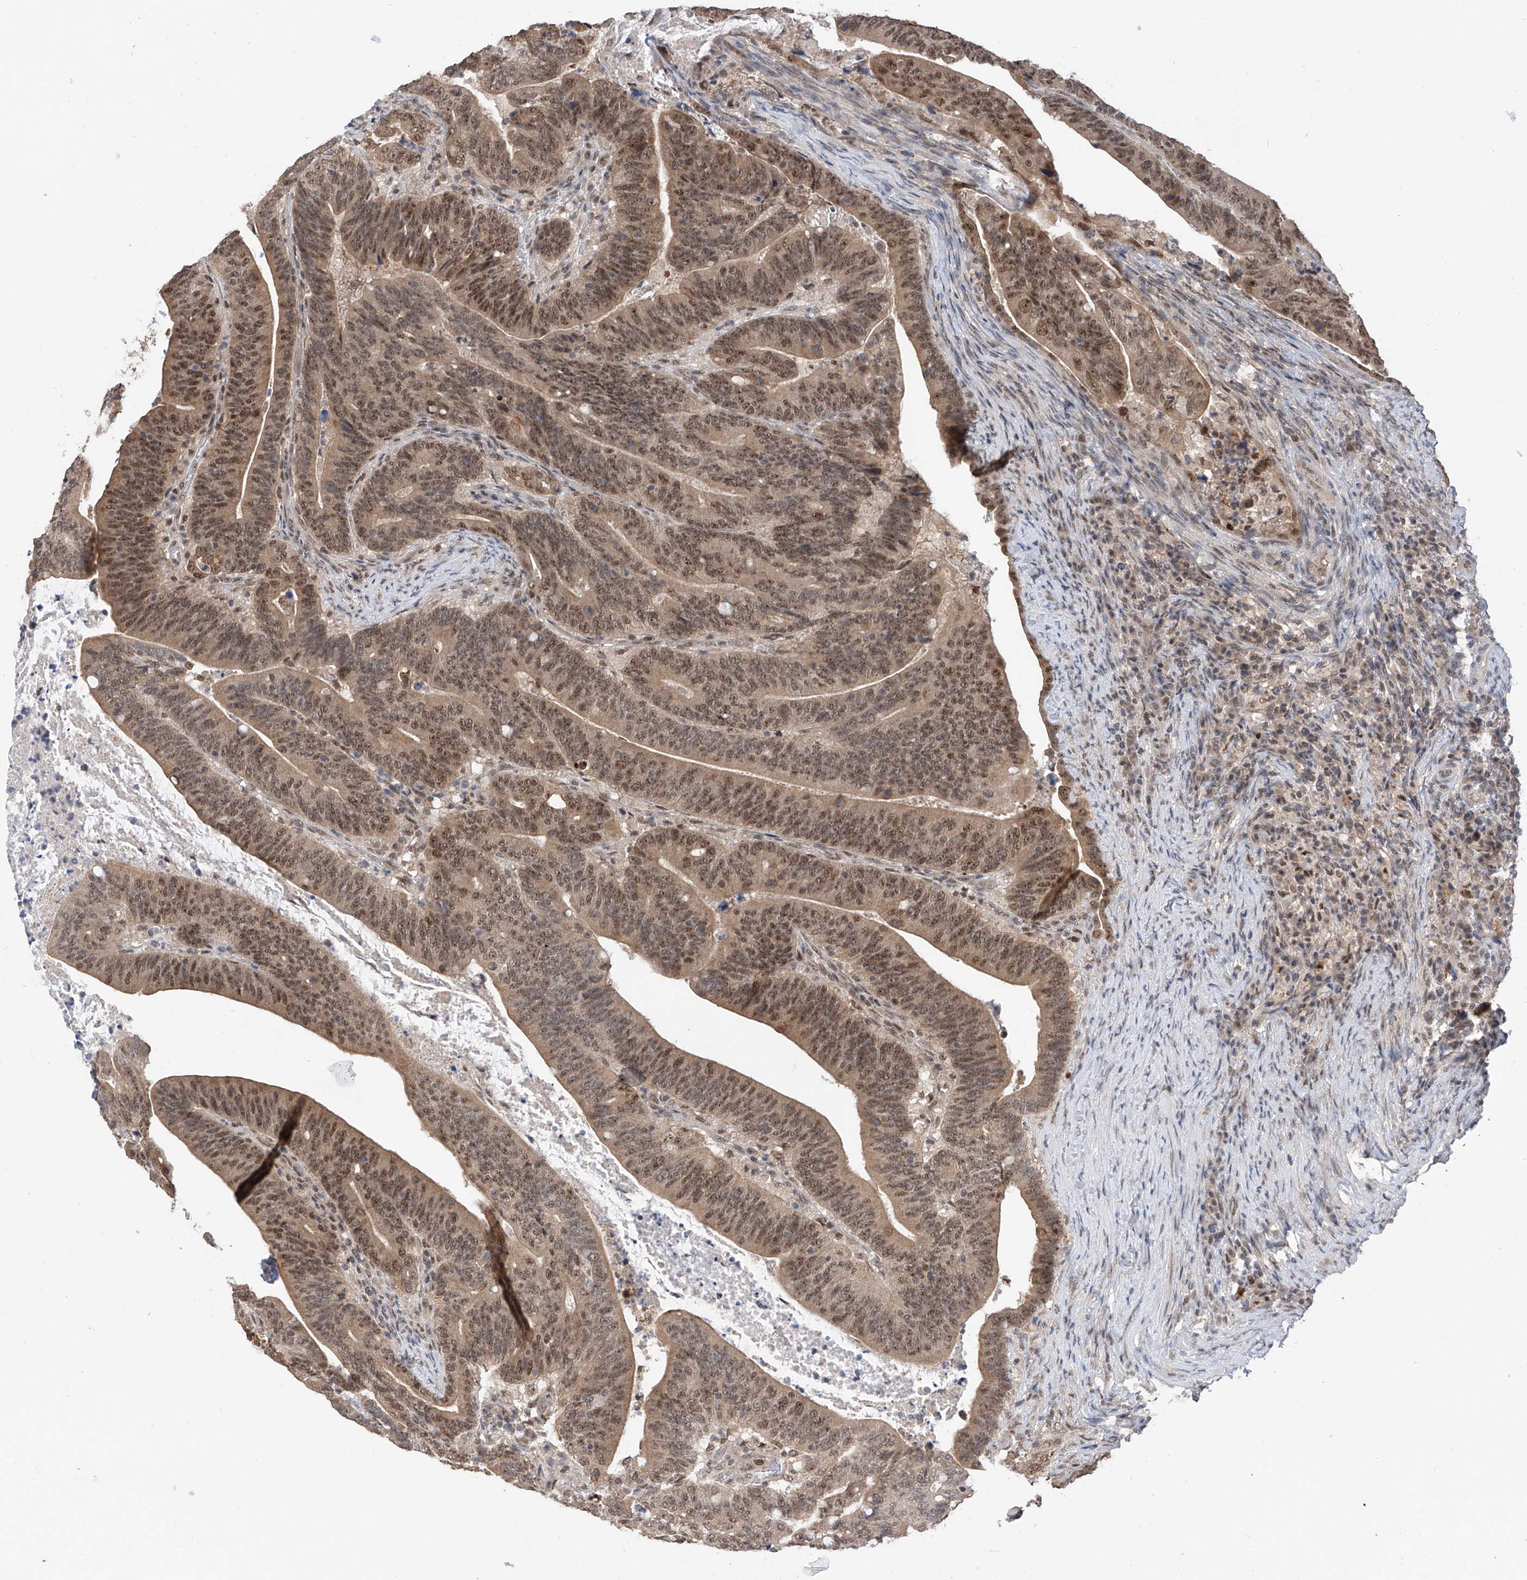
{"staining": {"intensity": "moderate", "quantity": ">75%", "location": "nuclear"}, "tissue": "colorectal cancer", "cell_type": "Tumor cells", "image_type": "cancer", "snomed": [{"axis": "morphology", "description": "Adenocarcinoma, NOS"}, {"axis": "topography", "description": "Colon"}], "caption": "Colorectal cancer (adenocarcinoma) stained with a protein marker reveals moderate staining in tumor cells.", "gene": "RPAIN", "patient": {"sex": "female", "age": 66}}